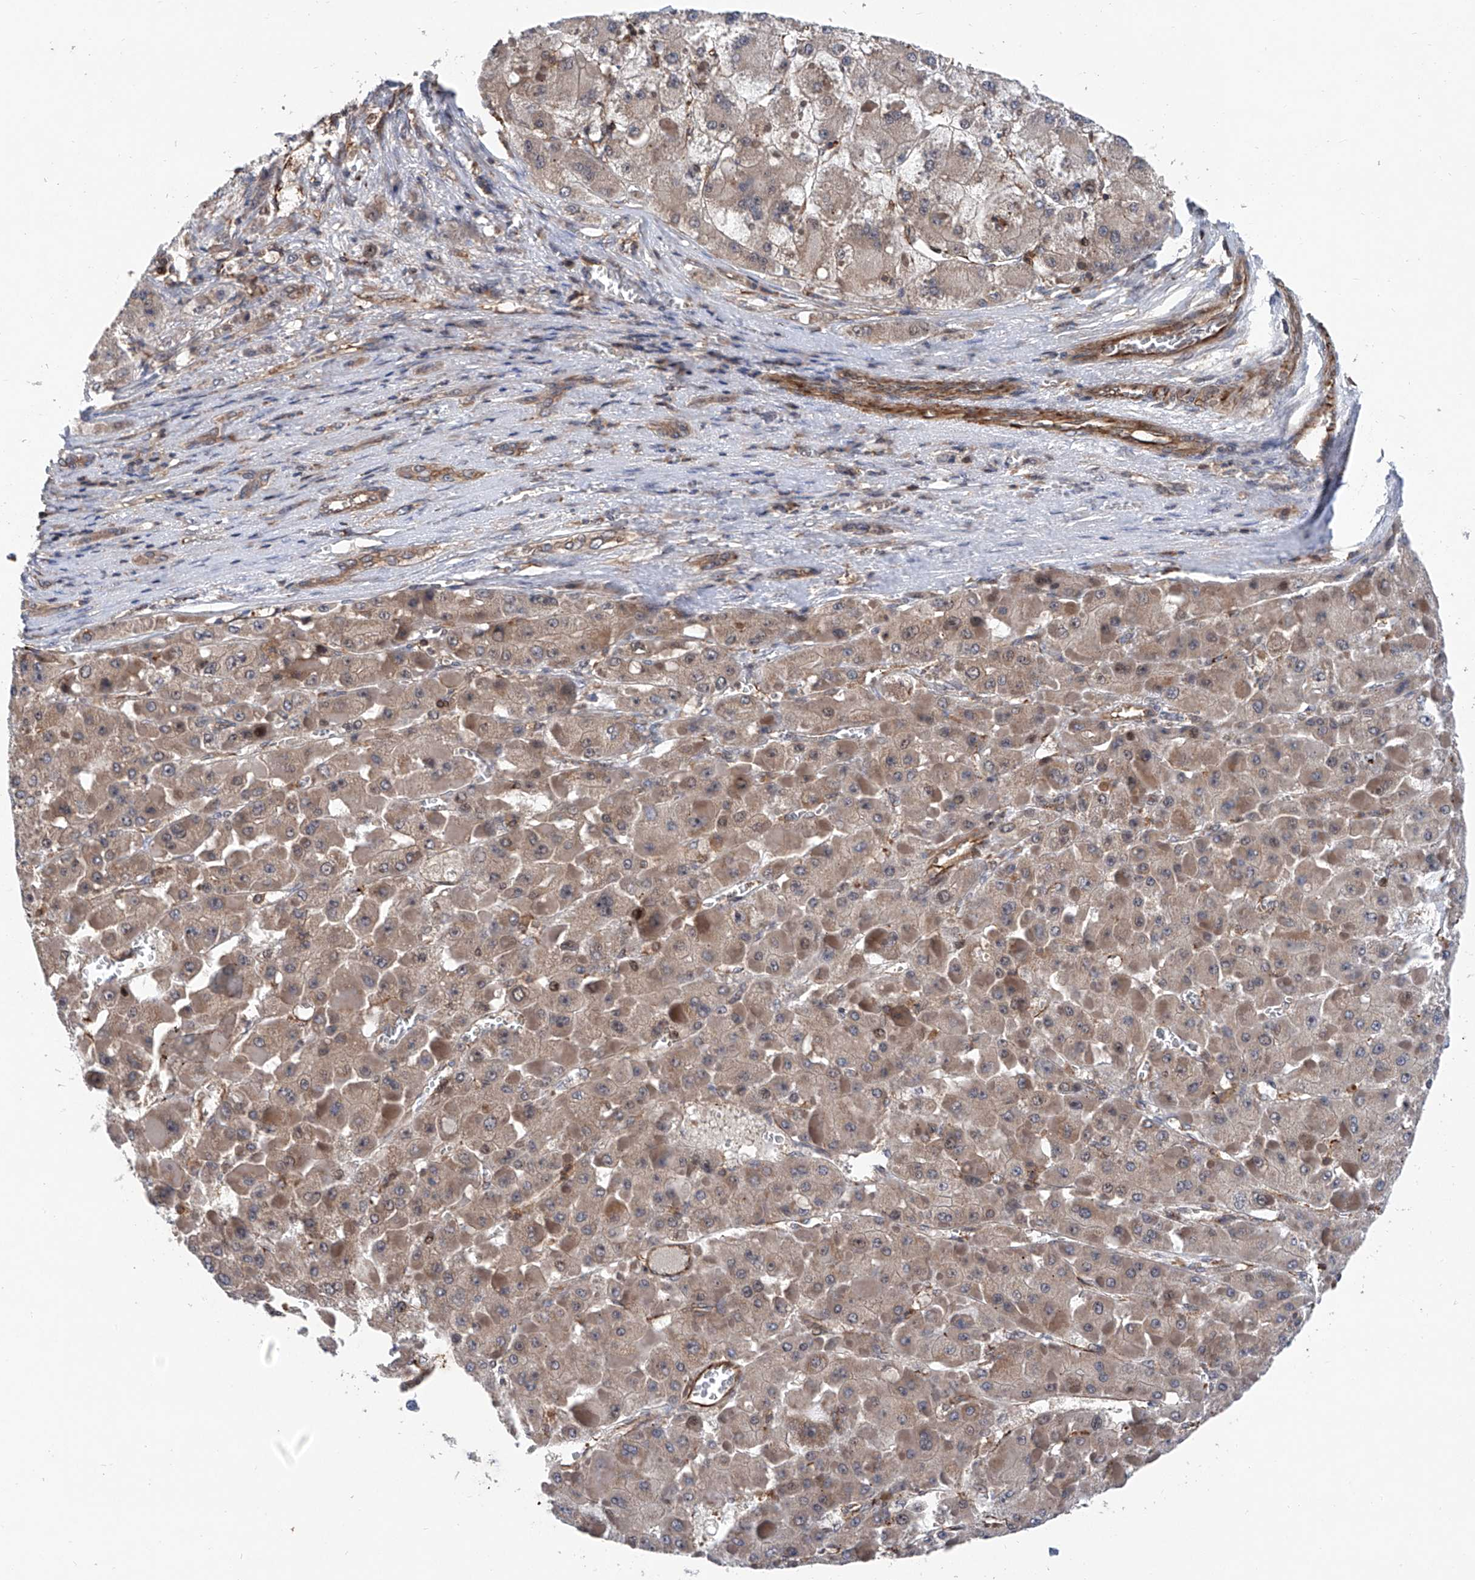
{"staining": {"intensity": "weak", "quantity": ">75%", "location": "cytoplasmic/membranous"}, "tissue": "liver cancer", "cell_type": "Tumor cells", "image_type": "cancer", "snomed": [{"axis": "morphology", "description": "Carcinoma, Hepatocellular, NOS"}, {"axis": "topography", "description": "Liver"}], "caption": "This is an image of immunohistochemistry staining of liver cancer (hepatocellular carcinoma), which shows weak expression in the cytoplasmic/membranous of tumor cells.", "gene": "NT5C3A", "patient": {"sex": "female", "age": 73}}